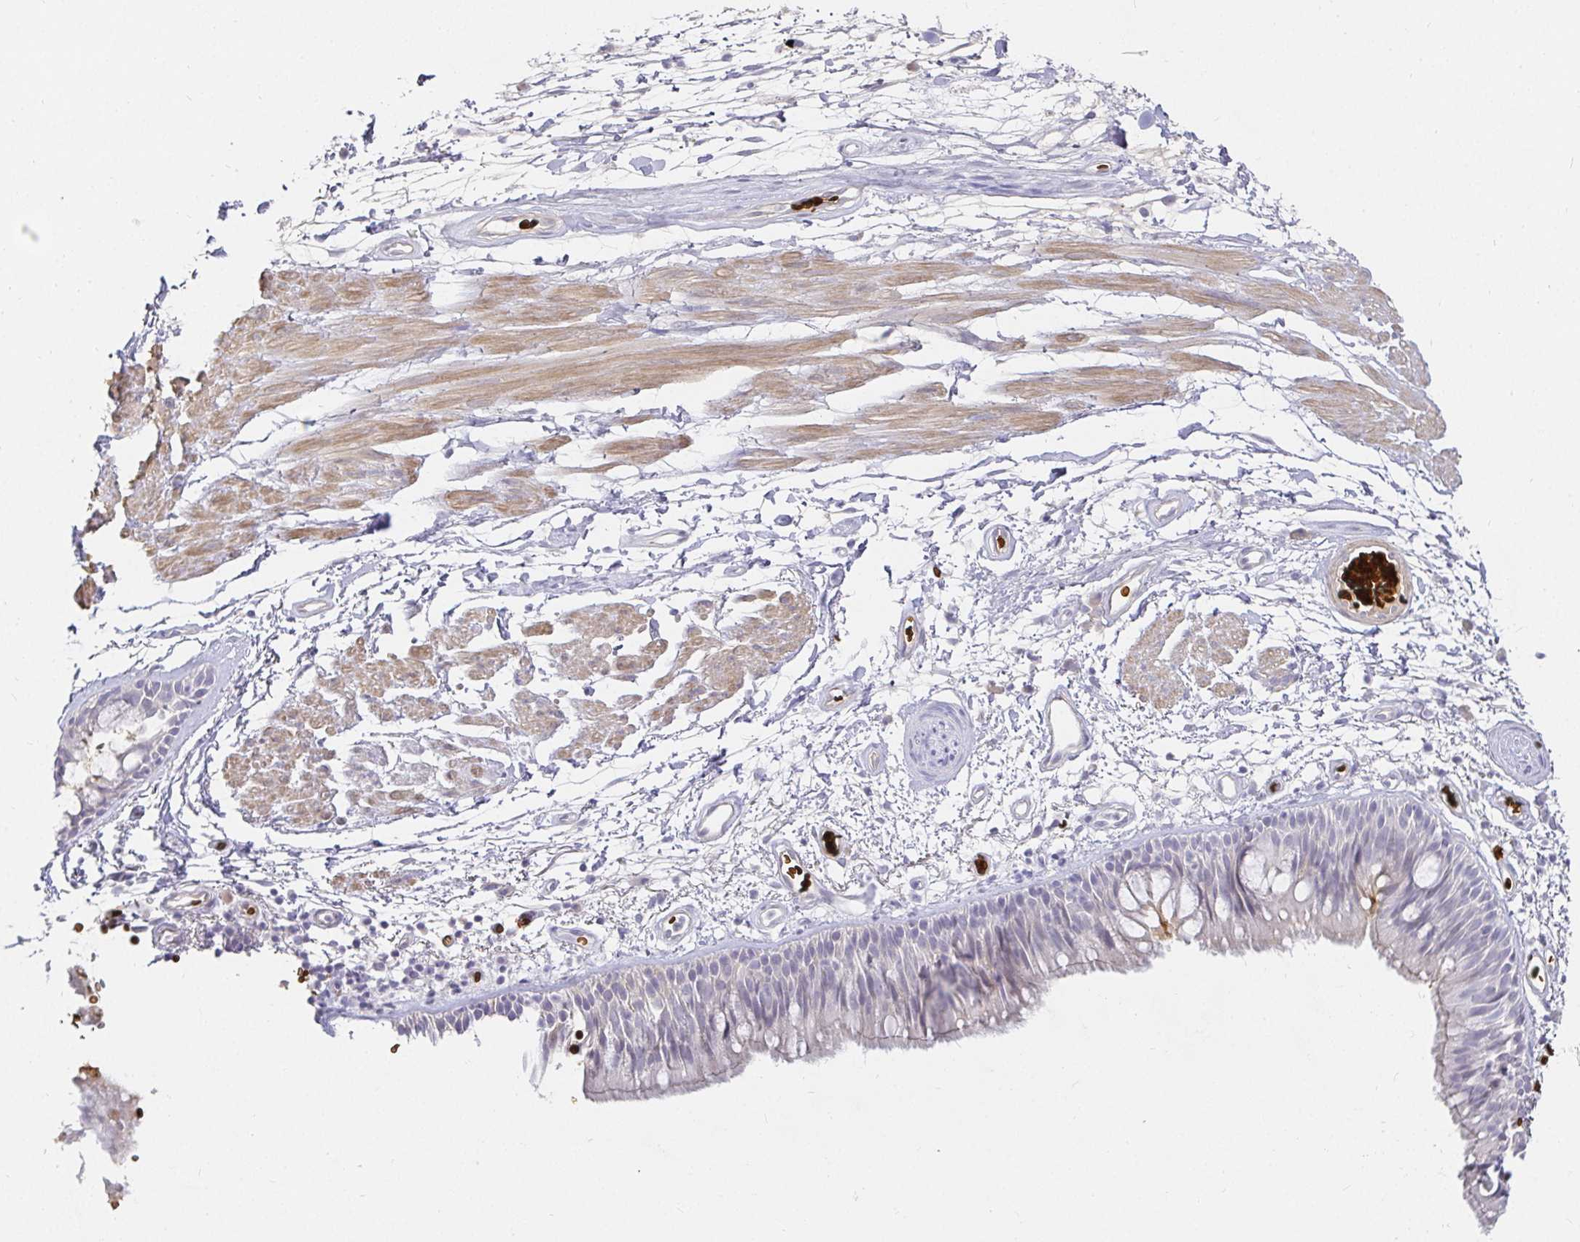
{"staining": {"intensity": "negative", "quantity": "none", "location": "none"}, "tissue": "bronchus", "cell_type": "Respiratory epithelial cells", "image_type": "normal", "snomed": [{"axis": "morphology", "description": "Normal tissue, NOS"}, {"axis": "morphology", "description": "Squamous cell carcinoma, NOS"}, {"axis": "topography", "description": "Cartilage tissue"}, {"axis": "topography", "description": "Bronchus"}, {"axis": "topography", "description": "Lung"}], "caption": "Immunohistochemistry (IHC) image of unremarkable bronchus stained for a protein (brown), which shows no staining in respiratory epithelial cells. Nuclei are stained in blue.", "gene": "FGF21", "patient": {"sex": "male", "age": 66}}